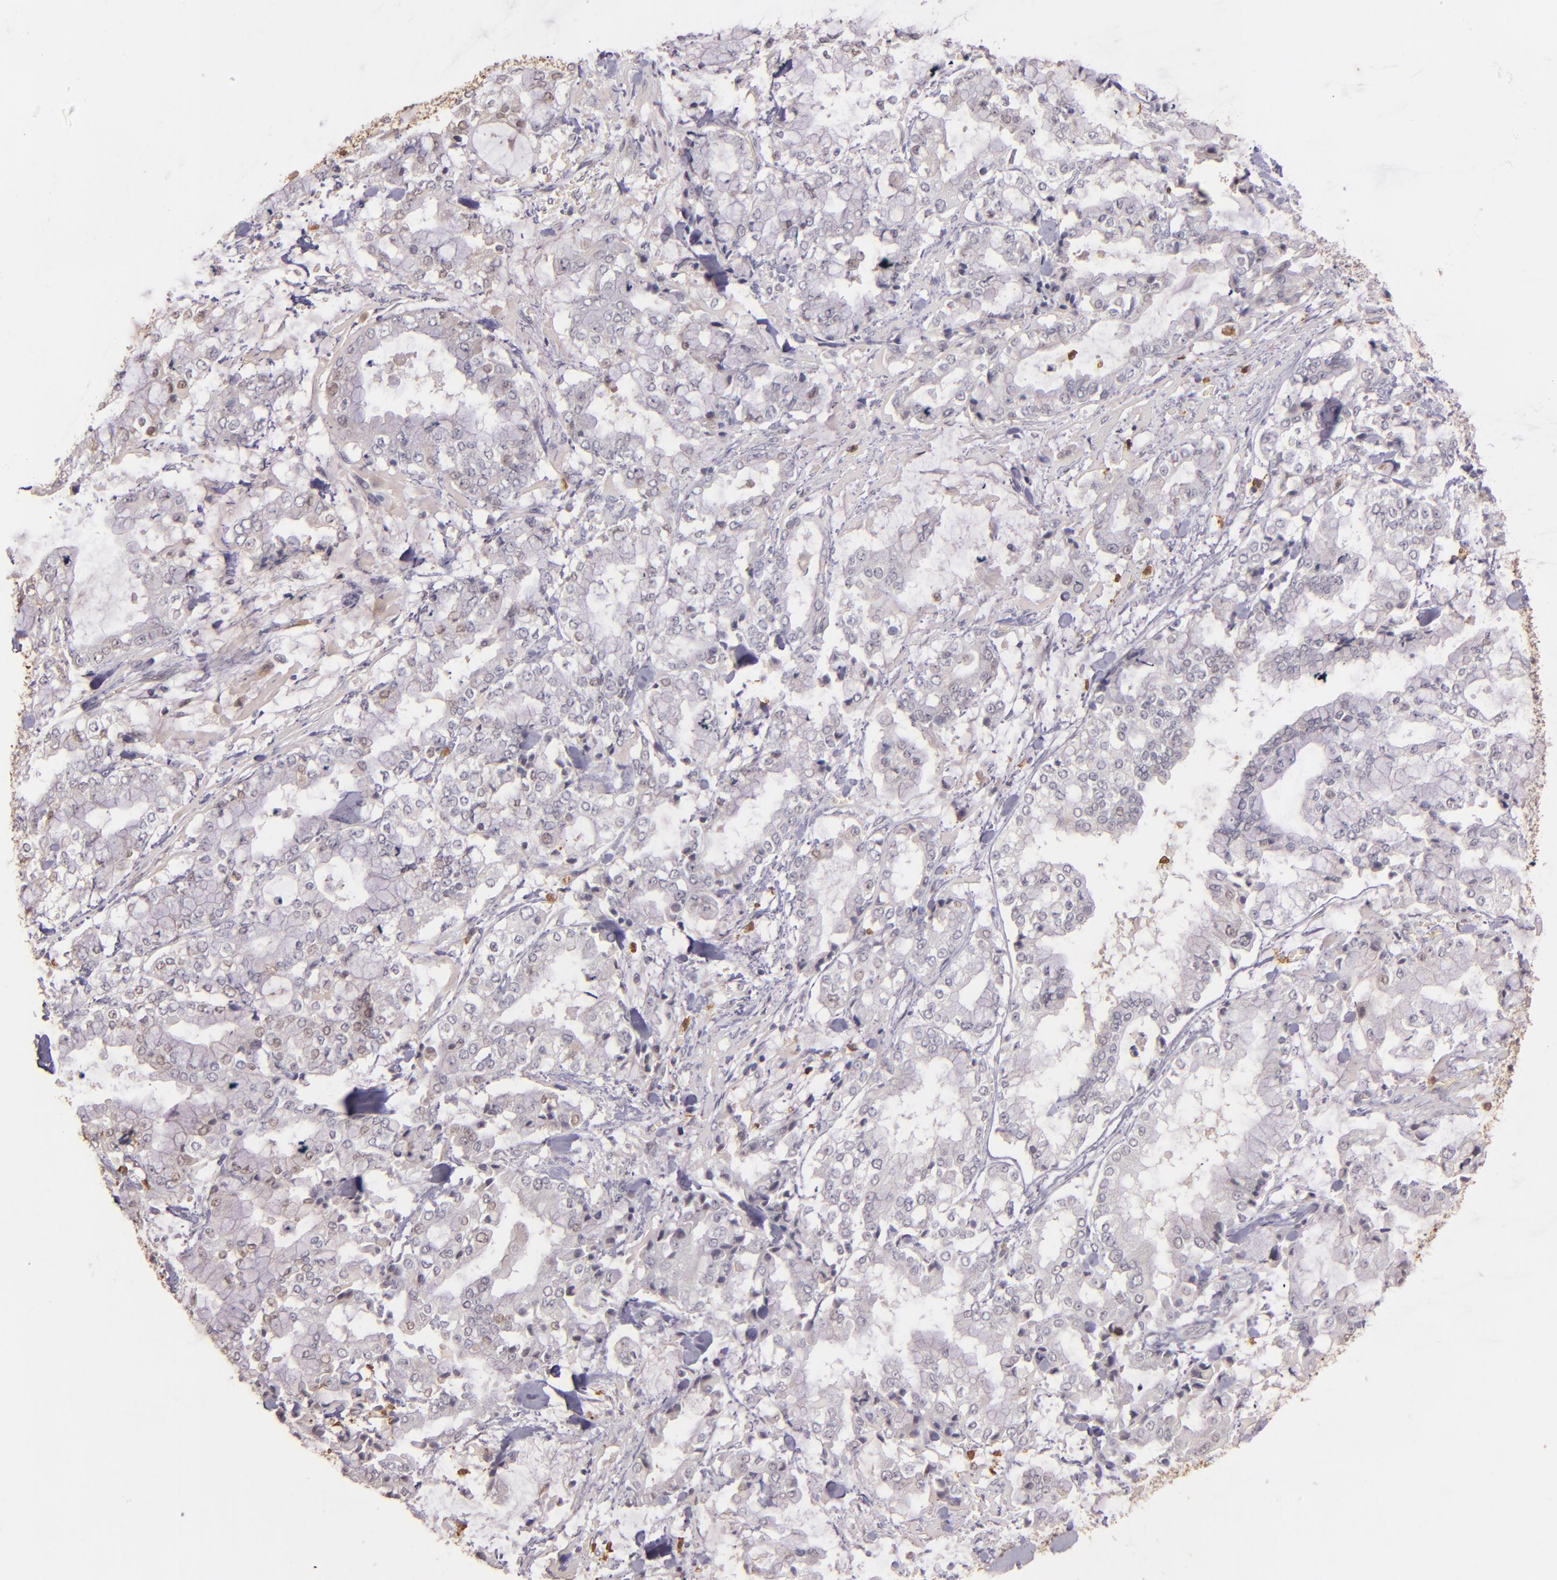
{"staining": {"intensity": "weak", "quantity": "<25%", "location": "cytoplasmic/membranous"}, "tissue": "stomach cancer", "cell_type": "Tumor cells", "image_type": "cancer", "snomed": [{"axis": "morphology", "description": "Normal tissue, NOS"}, {"axis": "morphology", "description": "Adenocarcinoma, NOS"}, {"axis": "topography", "description": "Stomach, upper"}, {"axis": "topography", "description": "Stomach"}], "caption": "Immunohistochemistry micrograph of human stomach cancer stained for a protein (brown), which reveals no staining in tumor cells. The staining was performed using DAB to visualize the protein expression in brown, while the nuclei were stained in blue with hematoxylin (Magnification: 20x).", "gene": "PTS", "patient": {"sex": "male", "age": 76}}